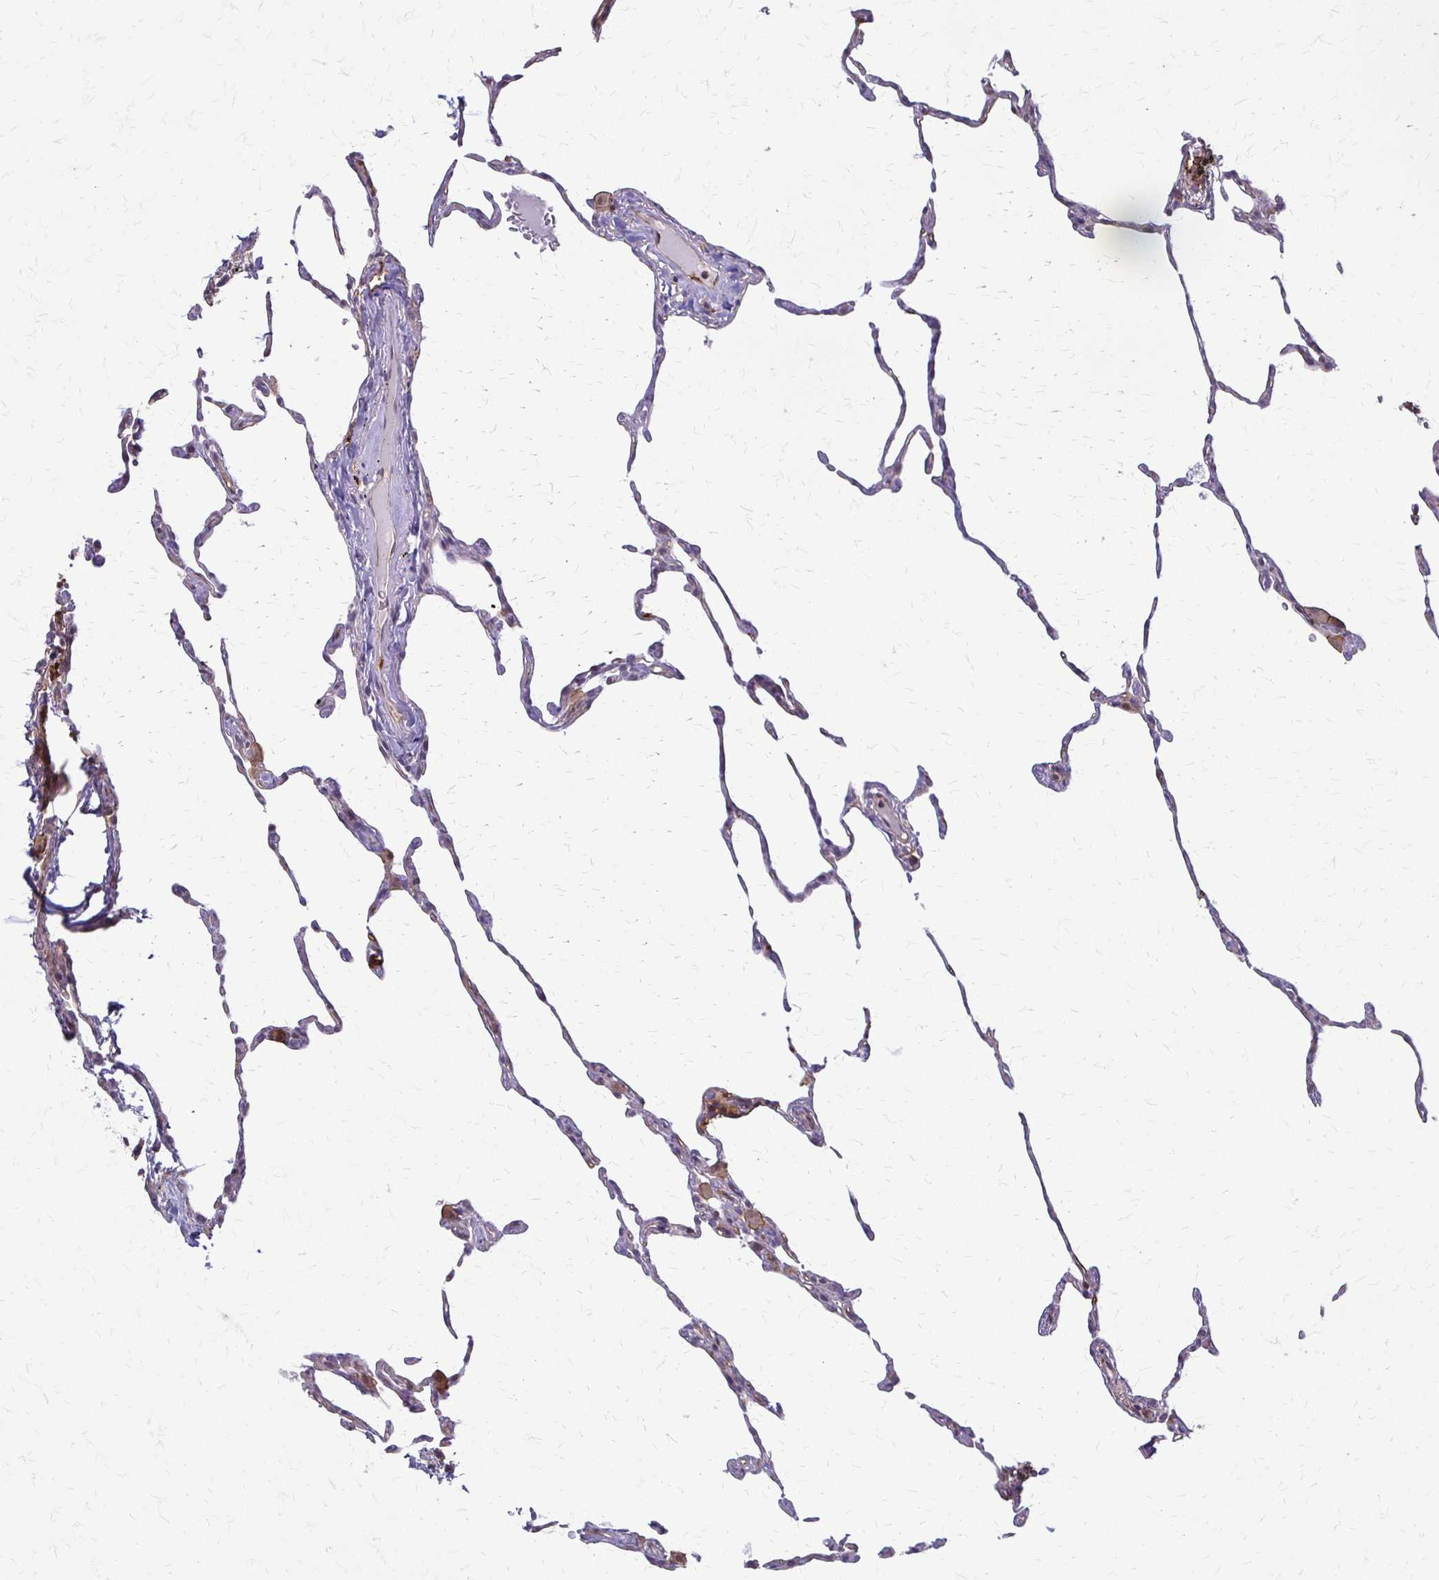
{"staining": {"intensity": "negative", "quantity": "none", "location": "none"}, "tissue": "lung", "cell_type": "Alveolar cells", "image_type": "normal", "snomed": [{"axis": "morphology", "description": "Normal tissue, NOS"}, {"axis": "topography", "description": "Lung"}], "caption": "Immunohistochemistry (IHC) of unremarkable lung reveals no positivity in alveolar cells. (DAB (3,3'-diaminobenzidine) immunohistochemistry visualized using brightfield microscopy, high magnification).", "gene": "SLC9A9", "patient": {"sex": "female", "age": 57}}